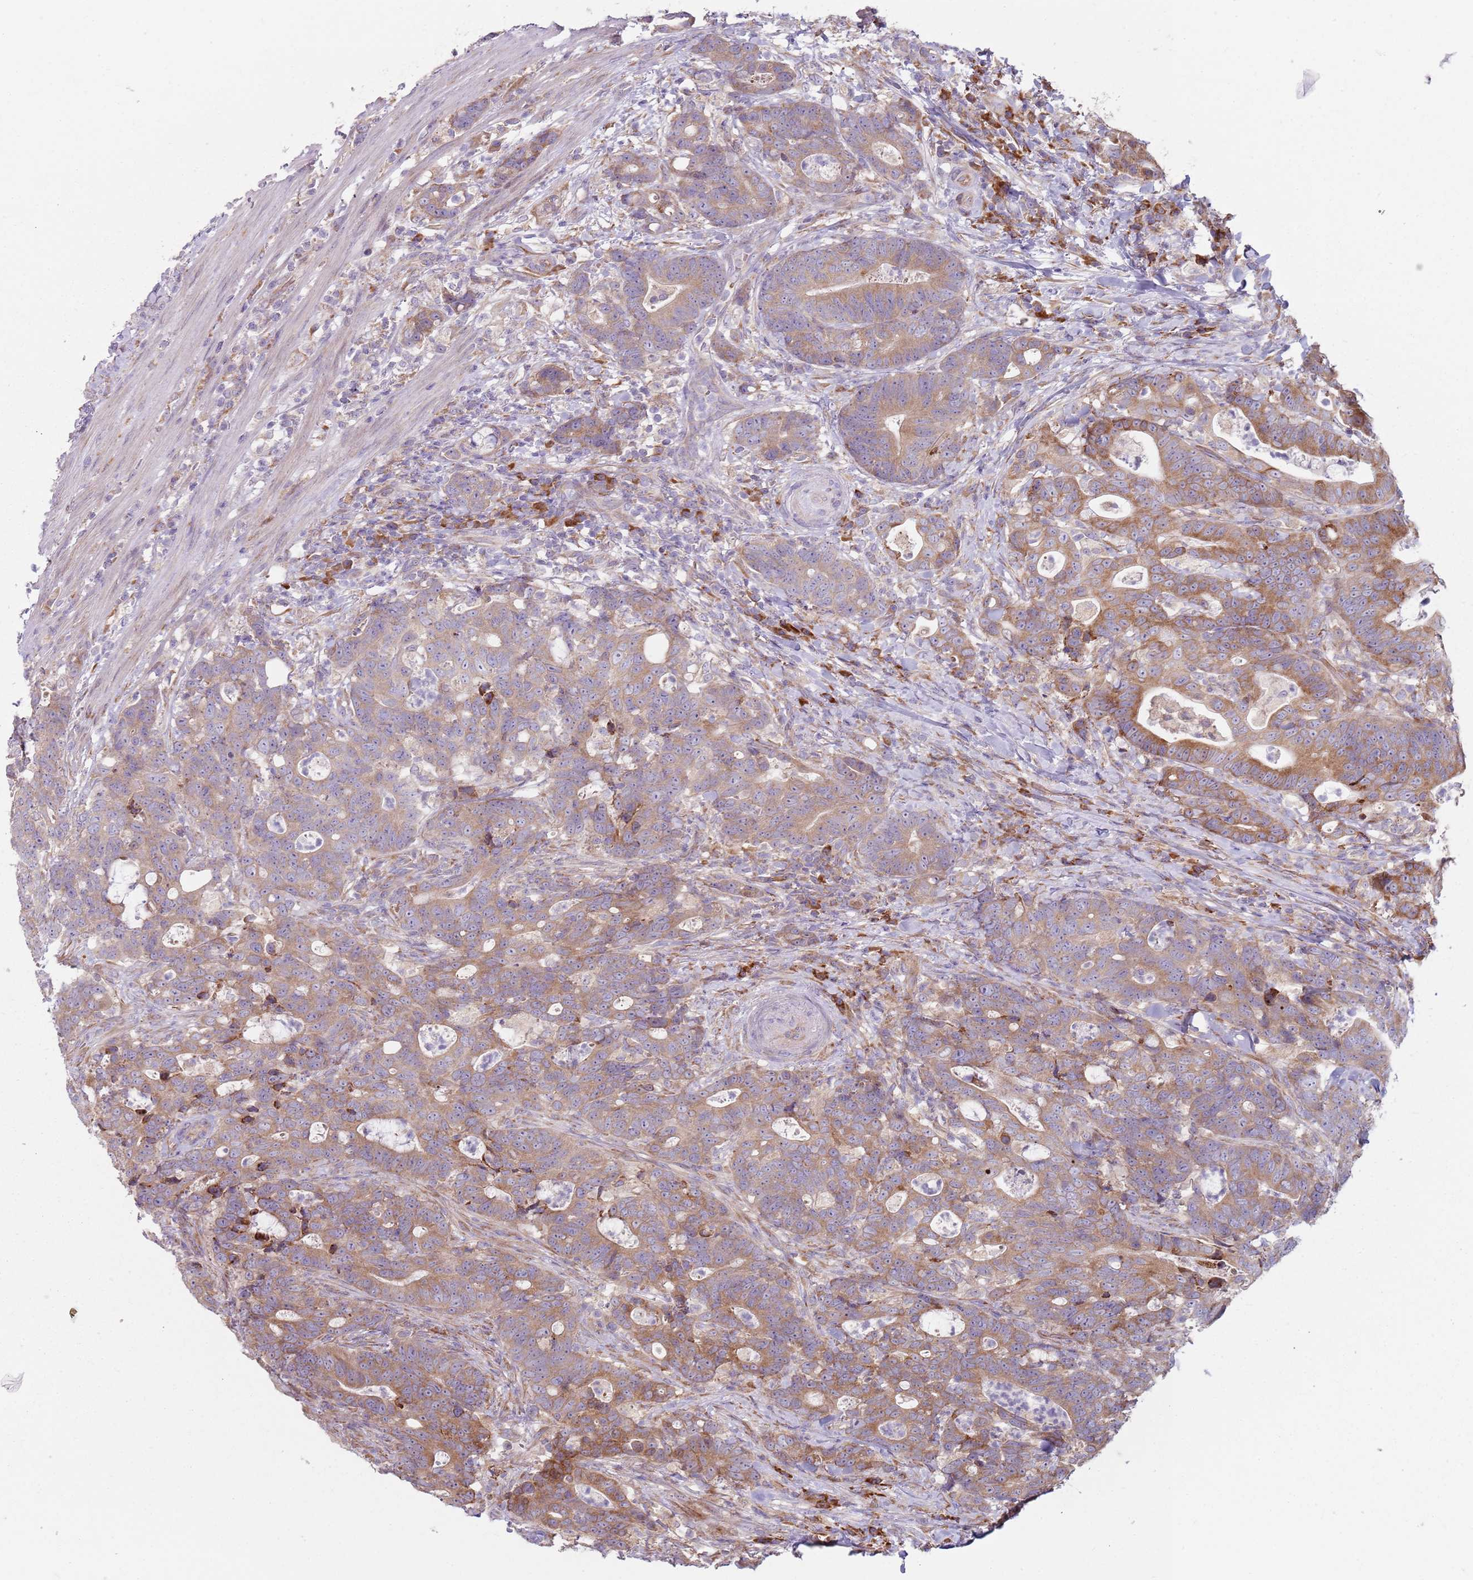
{"staining": {"intensity": "moderate", "quantity": "<25%", "location": "cytoplasmic/membranous"}, "tissue": "colorectal cancer", "cell_type": "Tumor cells", "image_type": "cancer", "snomed": [{"axis": "morphology", "description": "Adenocarcinoma, NOS"}, {"axis": "topography", "description": "Colon"}], "caption": "Immunohistochemistry histopathology image of human adenocarcinoma (colorectal) stained for a protein (brown), which exhibits low levels of moderate cytoplasmic/membranous expression in about <25% of tumor cells.", "gene": "SPATA2", "patient": {"sex": "female", "age": 82}}